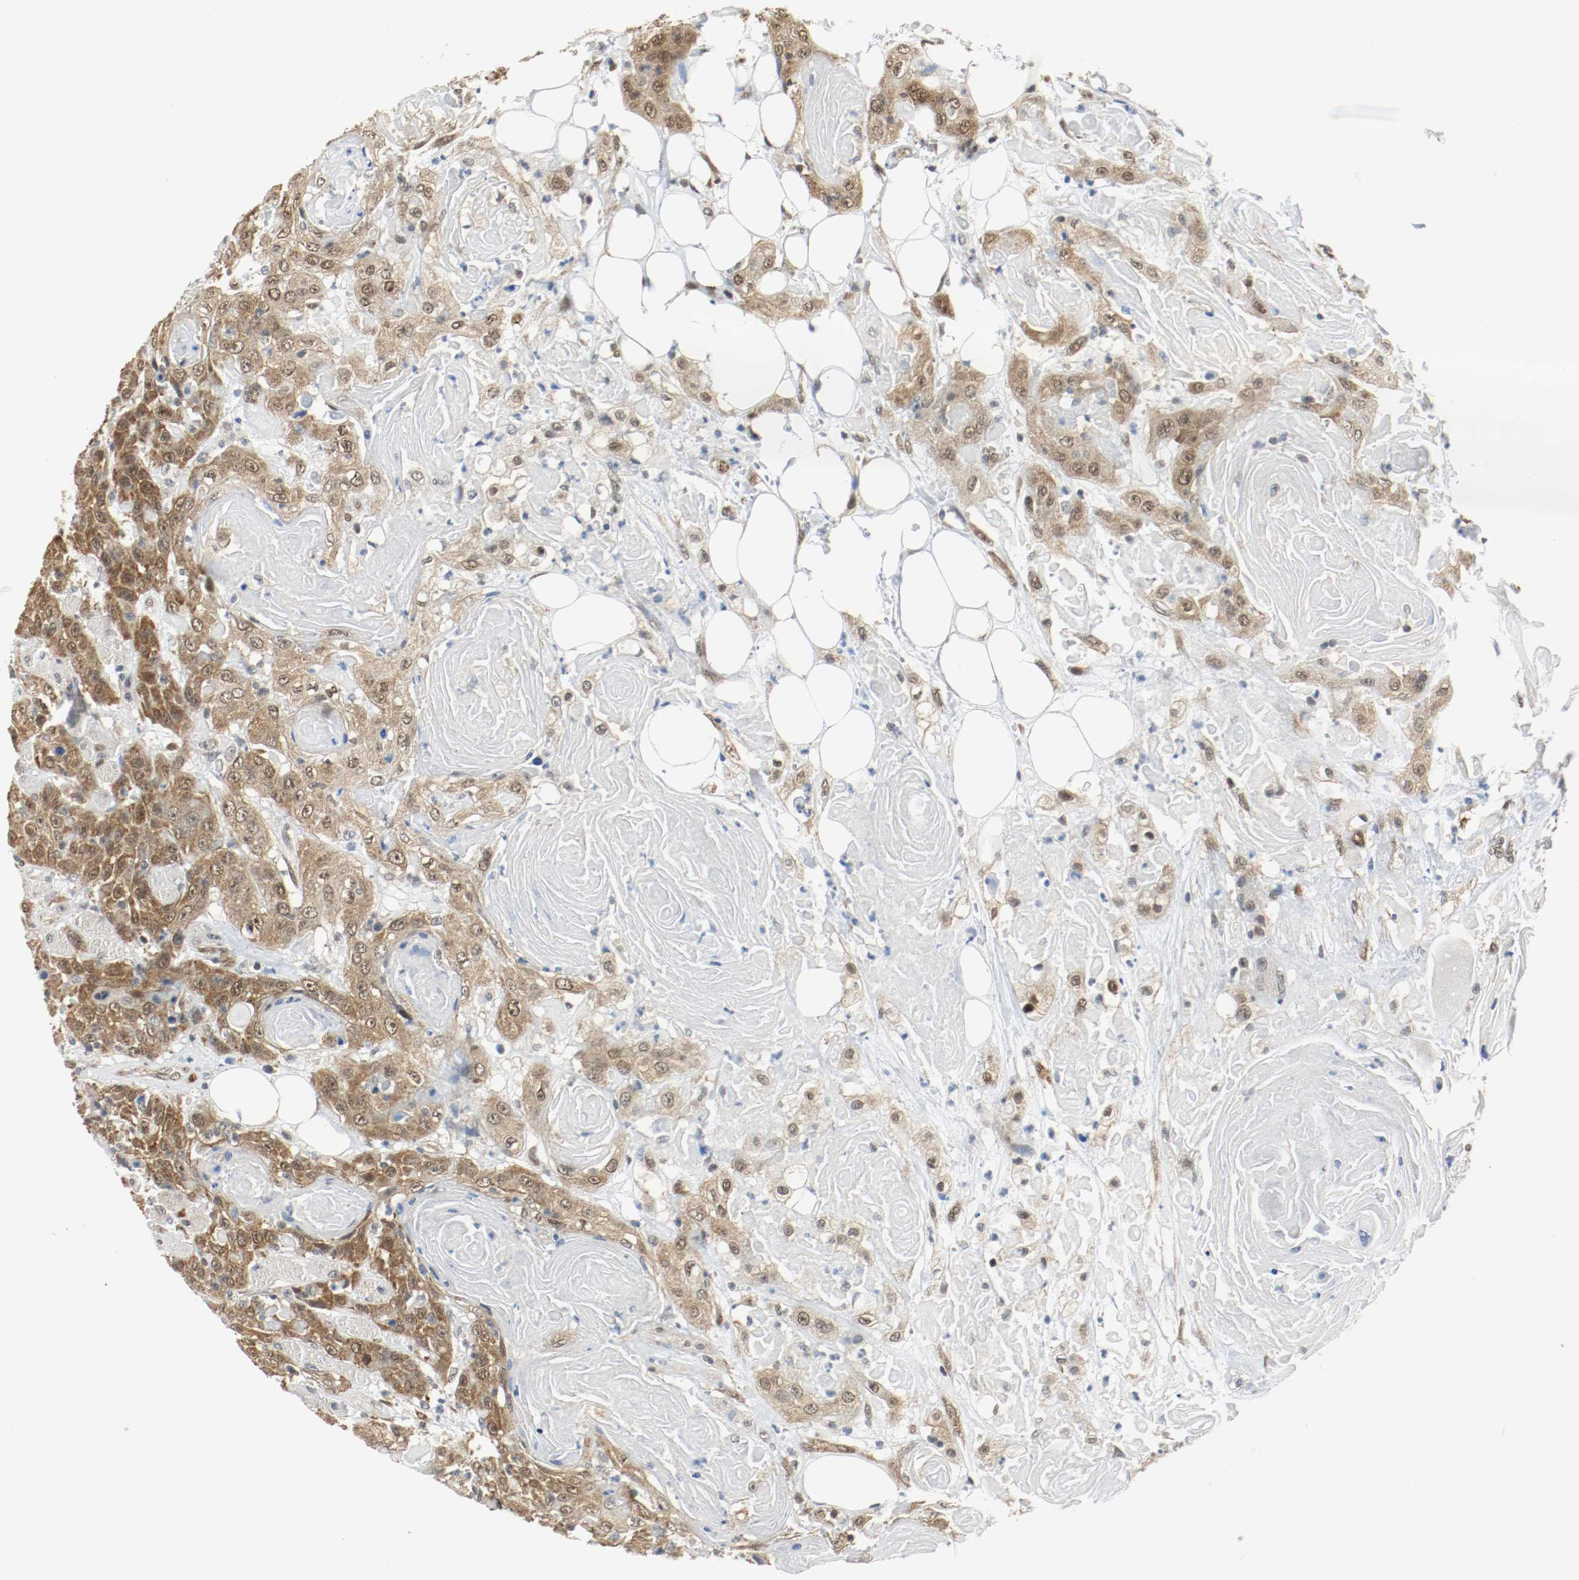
{"staining": {"intensity": "moderate", "quantity": ">75%", "location": "cytoplasmic/membranous,nuclear"}, "tissue": "head and neck cancer", "cell_type": "Tumor cells", "image_type": "cancer", "snomed": [{"axis": "morphology", "description": "Squamous cell carcinoma, NOS"}, {"axis": "topography", "description": "Head-Neck"}], "caption": "Immunohistochemistry (IHC) of human head and neck cancer demonstrates medium levels of moderate cytoplasmic/membranous and nuclear positivity in about >75% of tumor cells.", "gene": "PPME1", "patient": {"sex": "female", "age": 84}}